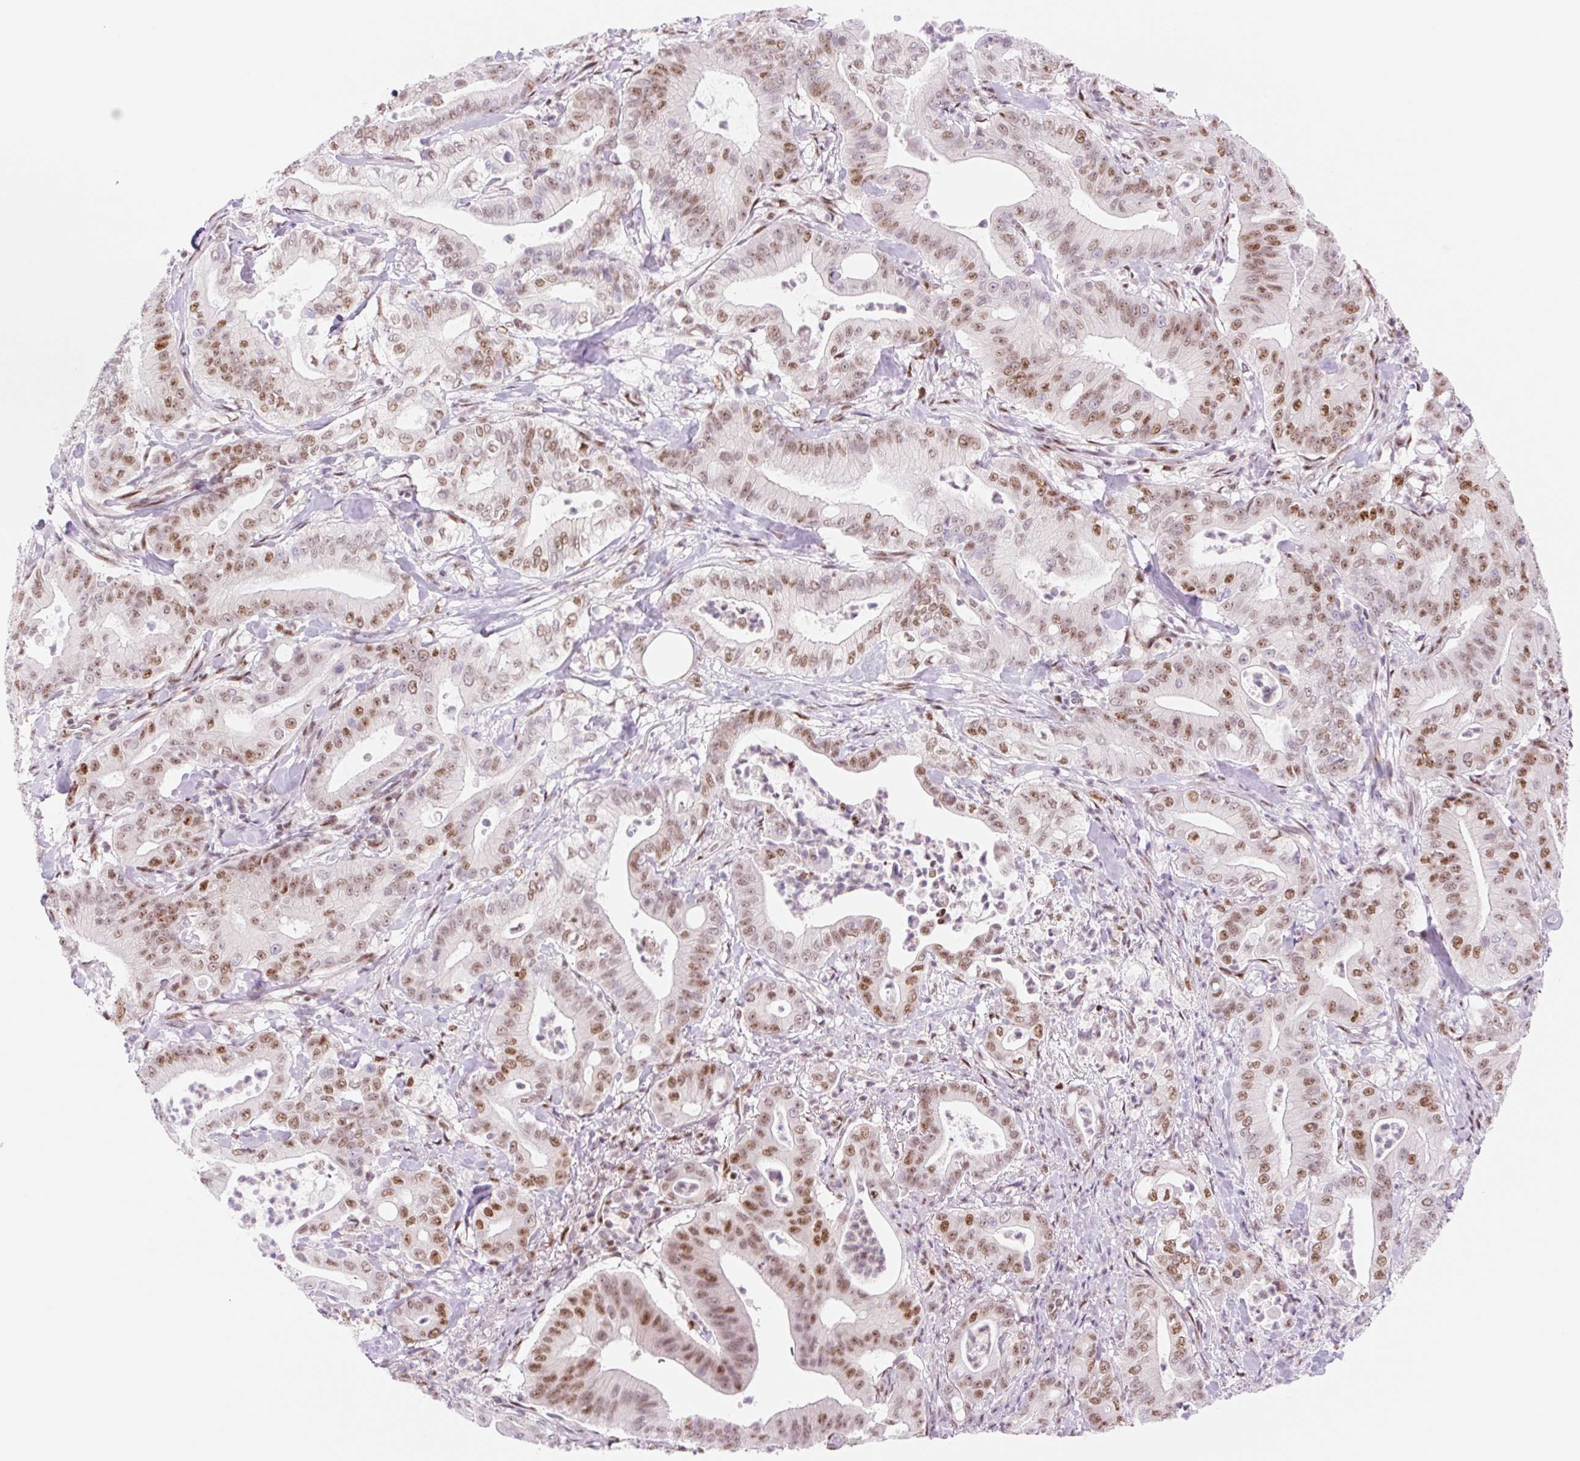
{"staining": {"intensity": "moderate", "quantity": ">75%", "location": "nuclear"}, "tissue": "pancreatic cancer", "cell_type": "Tumor cells", "image_type": "cancer", "snomed": [{"axis": "morphology", "description": "Adenocarcinoma, NOS"}, {"axis": "topography", "description": "Pancreas"}], "caption": "Human adenocarcinoma (pancreatic) stained with a protein marker shows moderate staining in tumor cells.", "gene": "PRDM11", "patient": {"sex": "male", "age": 71}}